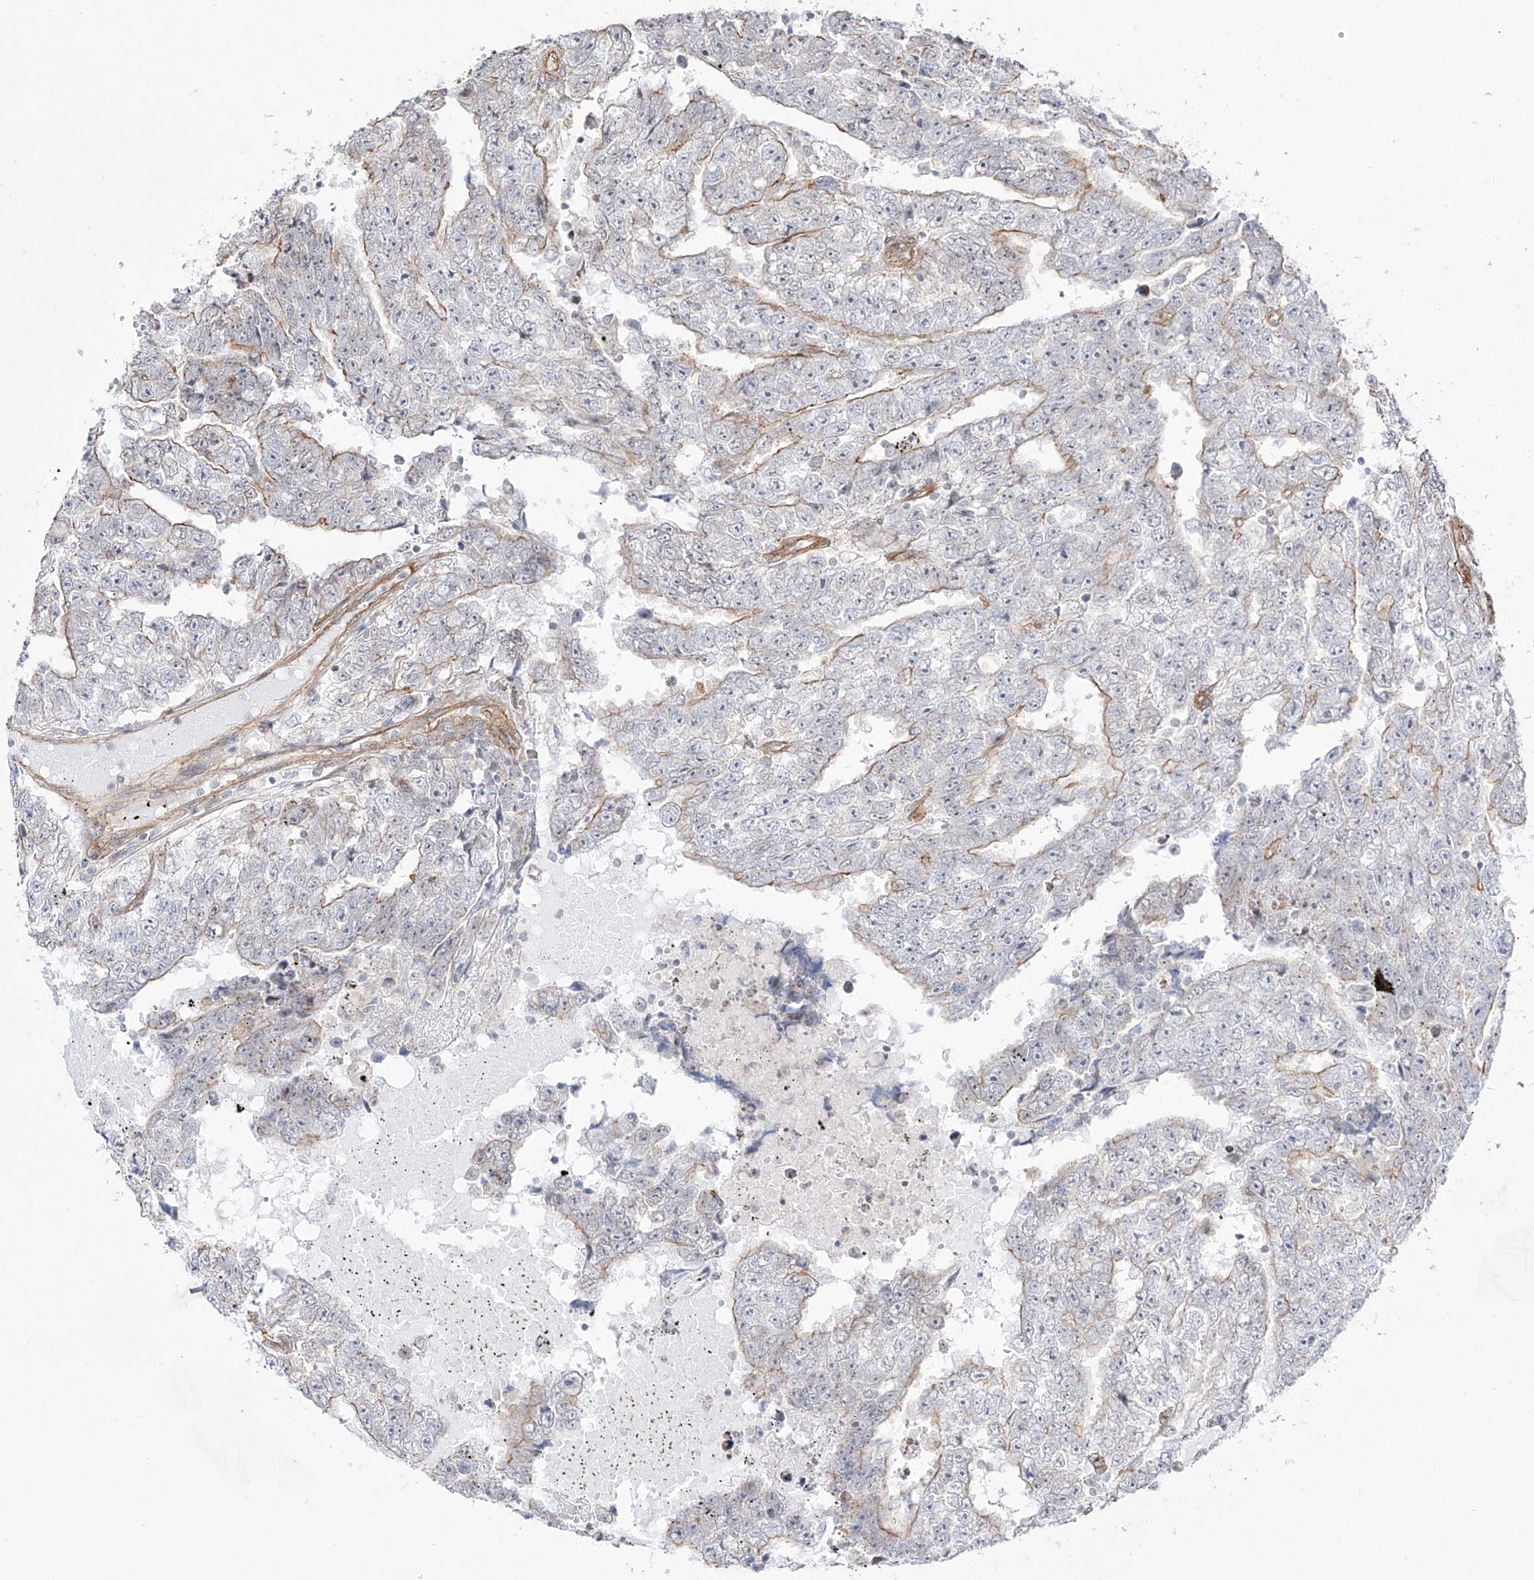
{"staining": {"intensity": "moderate", "quantity": "<25%", "location": "cytoplasmic/membranous"}, "tissue": "testis cancer", "cell_type": "Tumor cells", "image_type": "cancer", "snomed": [{"axis": "morphology", "description": "Carcinoma, Embryonal, NOS"}, {"axis": "topography", "description": "Testis"}], "caption": "A low amount of moderate cytoplasmic/membranous expression is present in about <25% of tumor cells in embryonal carcinoma (testis) tissue.", "gene": "ZNF180", "patient": {"sex": "male", "age": 25}}